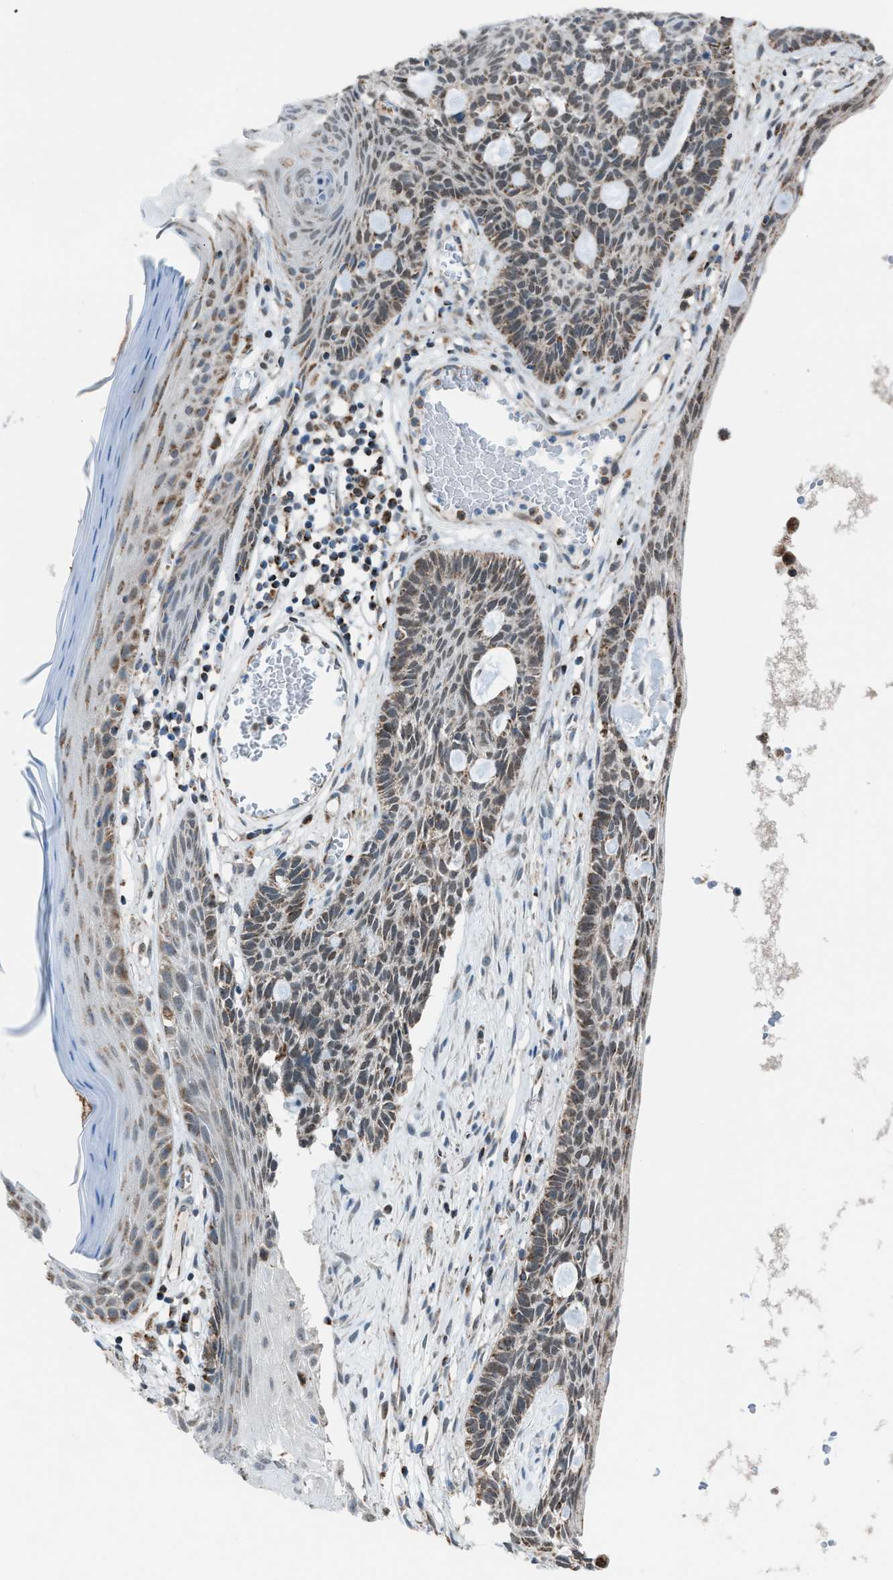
{"staining": {"intensity": "weak", "quantity": ">75%", "location": "nuclear"}, "tissue": "skin cancer", "cell_type": "Tumor cells", "image_type": "cancer", "snomed": [{"axis": "morphology", "description": "Basal cell carcinoma"}, {"axis": "topography", "description": "Skin"}], "caption": "Human skin cancer (basal cell carcinoma) stained for a protein (brown) exhibits weak nuclear positive staining in approximately >75% of tumor cells.", "gene": "SRM", "patient": {"sex": "male", "age": 67}}